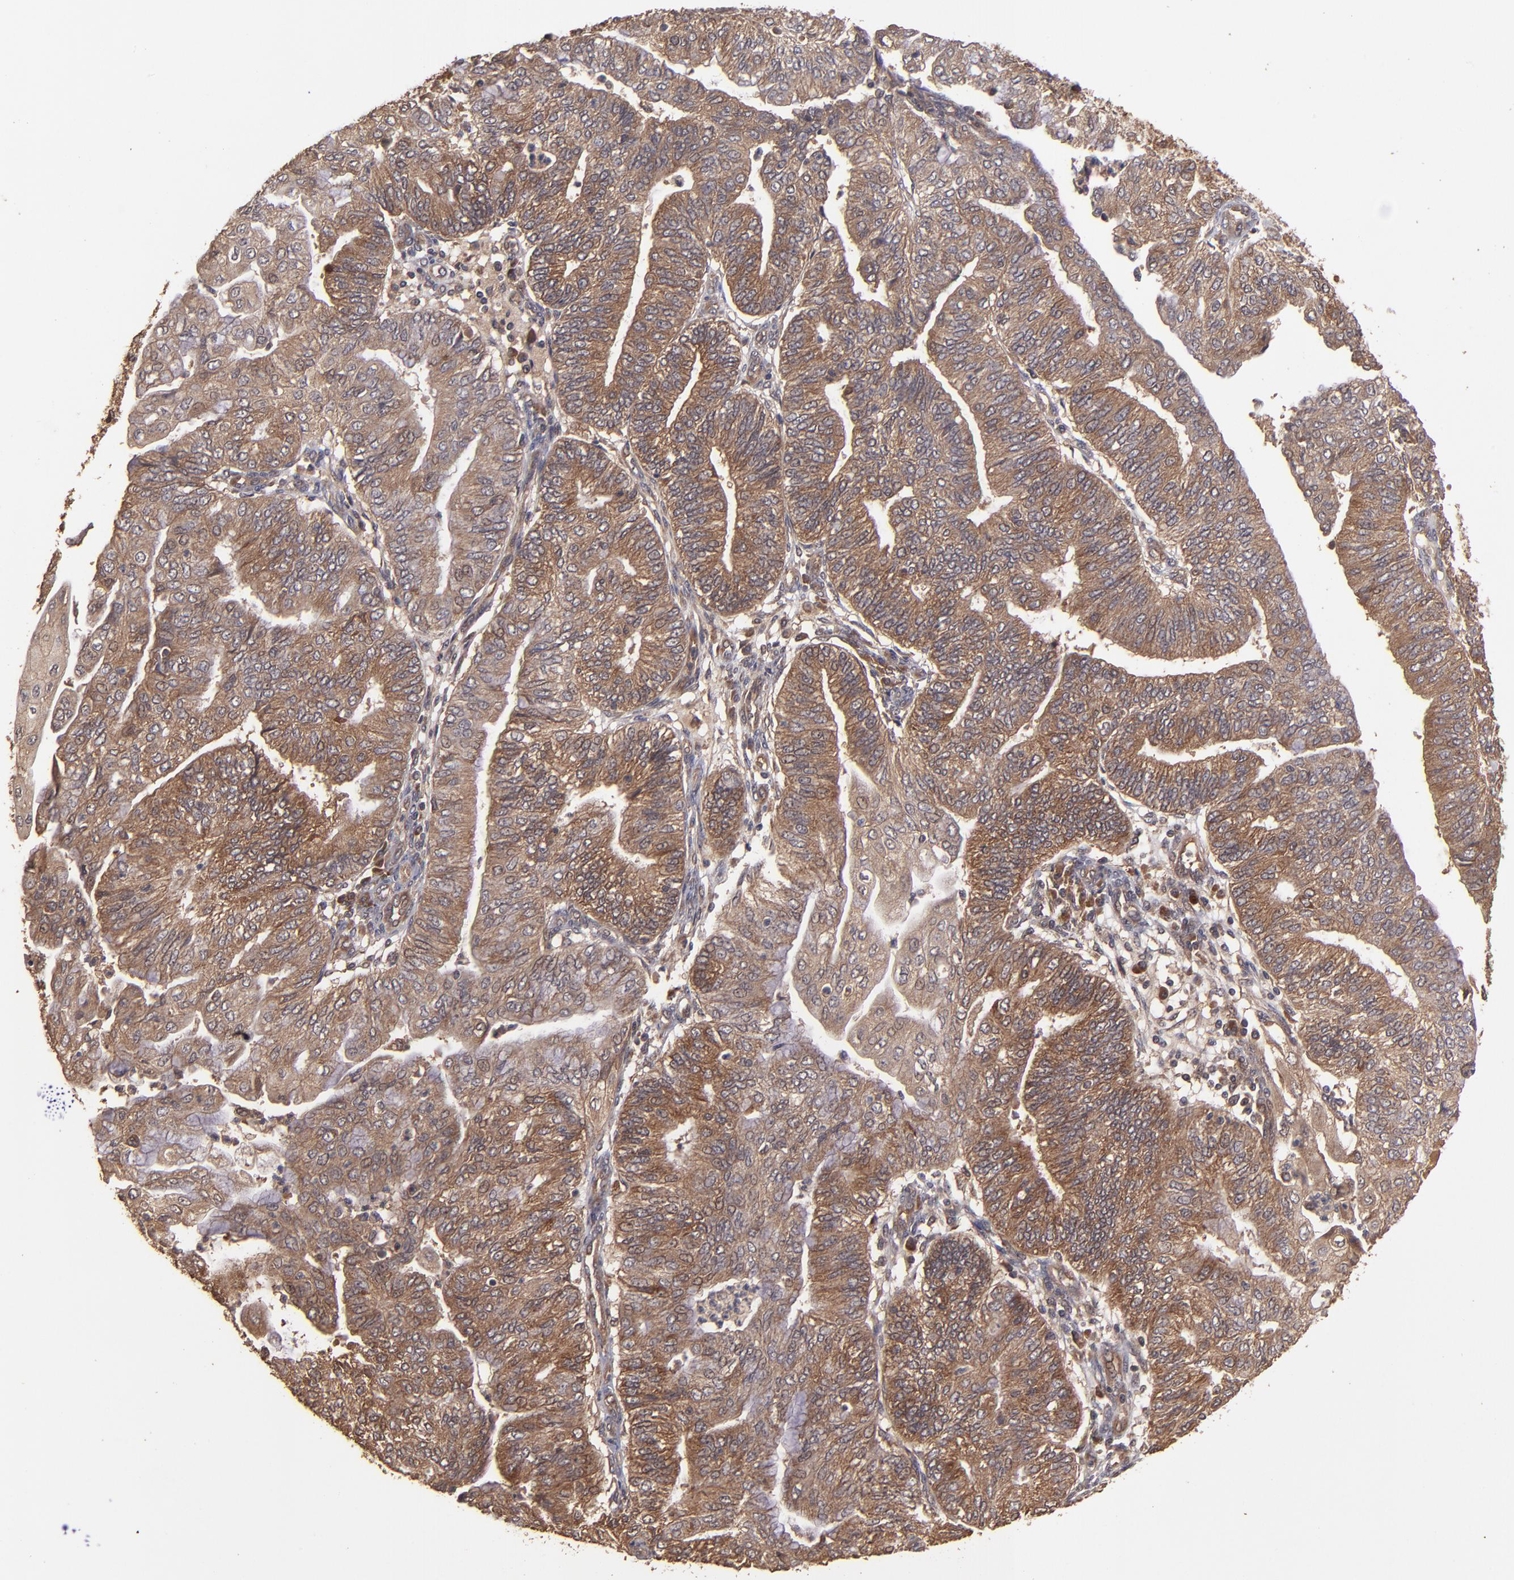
{"staining": {"intensity": "moderate", "quantity": ">75%", "location": "cytoplasmic/membranous"}, "tissue": "endometrial cancer", "cell_type": "Tumor cells", "image_type": "cancer", "snomed": [{"axis": "morphology", "description": "Adenocarcinoma, NOS"}, {"axis": "topography", "description": "Endometrium"}], "caption": "A photomicrograph of human endometrial cancer (adenocarcinoma) stained for a protein displays moderate cytoplasmic/membranous brown staining in tumor cells.", "gene": "TXNDC16", "patient": {"sex": "female", "age": 59}}